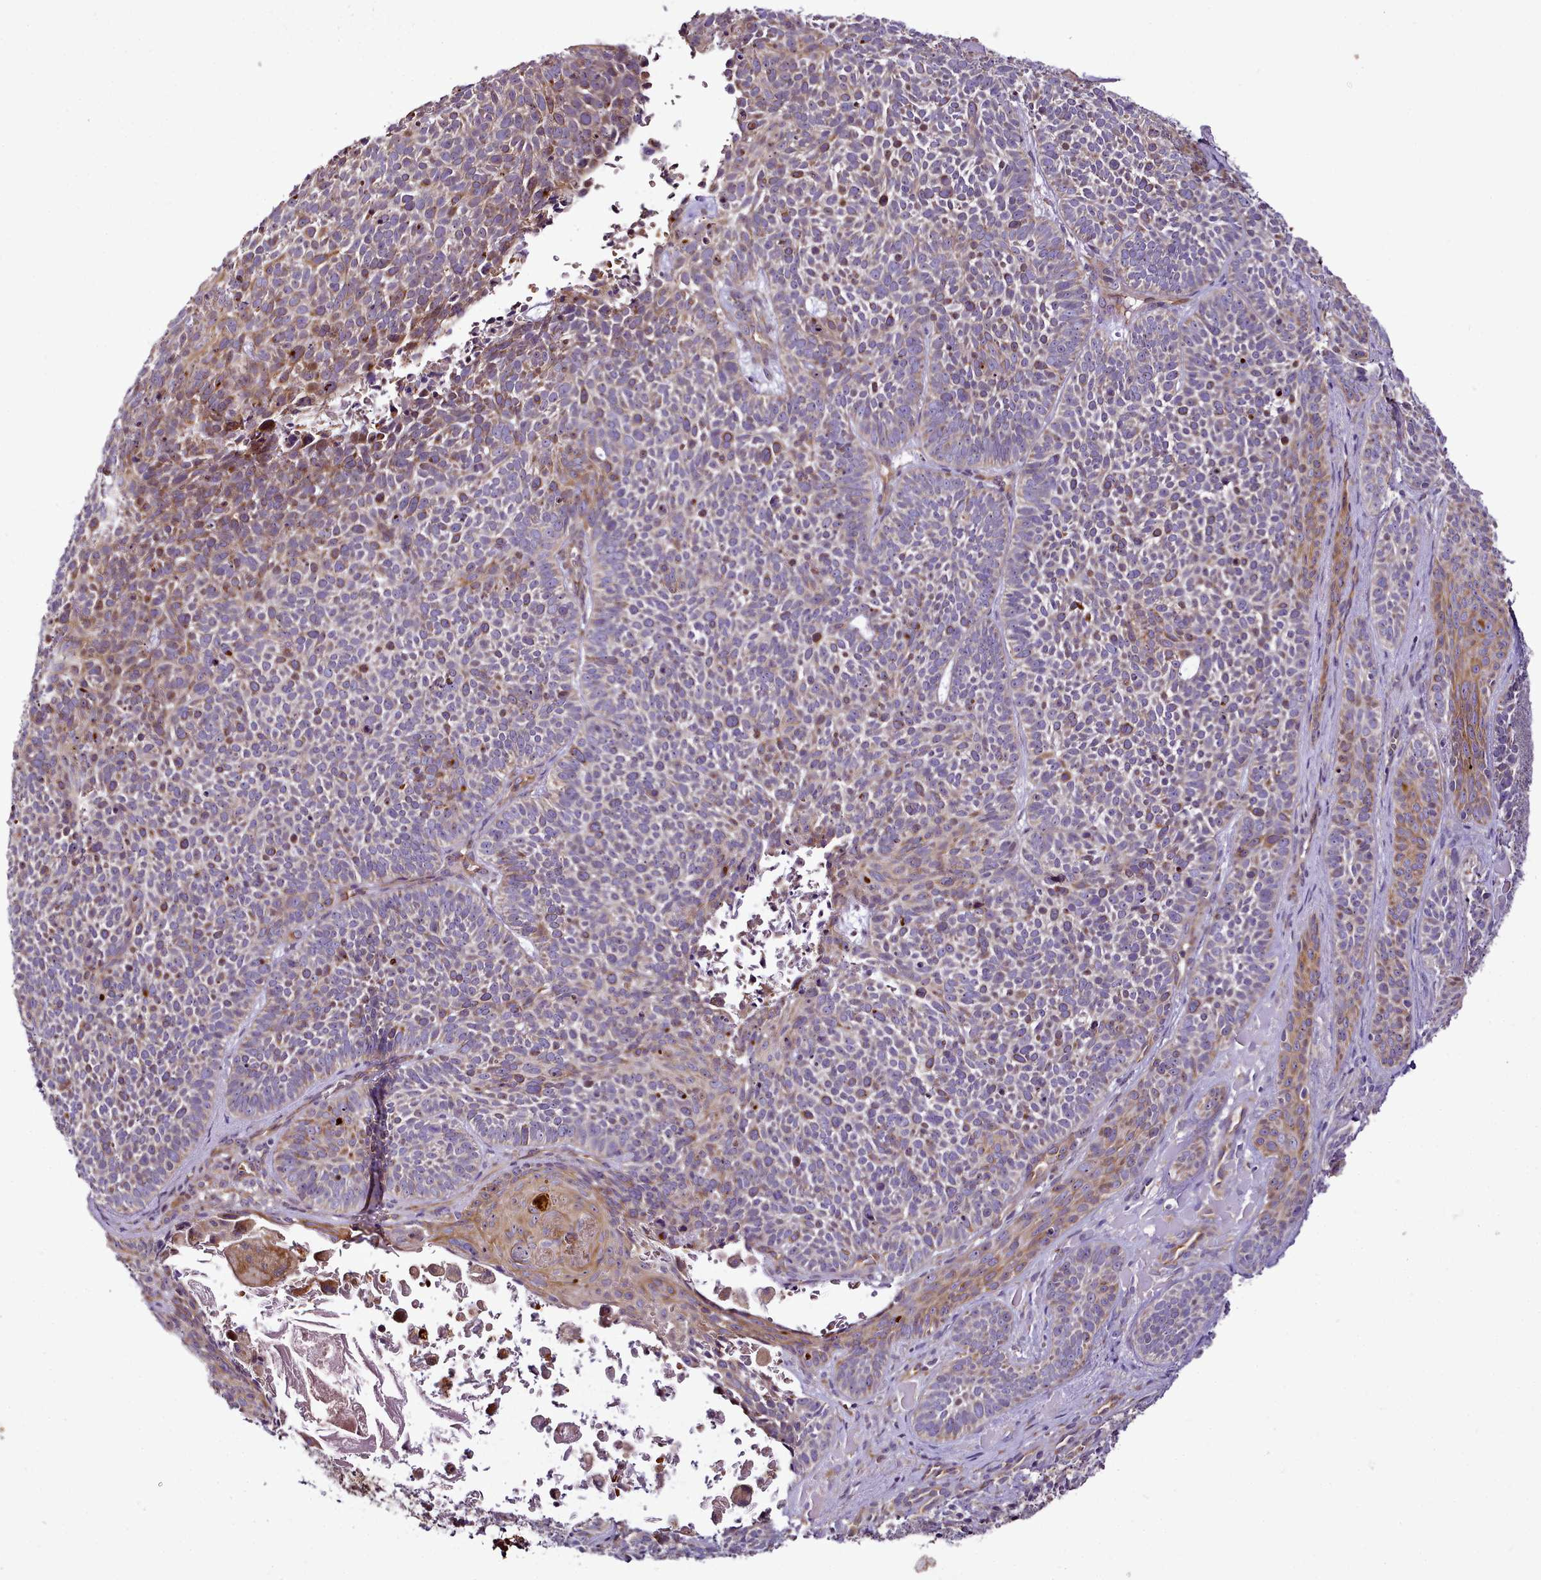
{"staining": {"intensity": "moderate", "quantity": "25%-75%", "location": "cytoplasmic/membranous"}, "tissue": "skin cancer", "cell_type": "Tumor cells", "image_type": "cancer", "snomed": [{"axis": "morphology", "description": "Basal cell carcinoma"}, {"axis": "topography", "description": "Skin"}], "caption": "A brown stain highlights moderate cytoplasmic/membranous staining of a protein in human skin cancer tumor cells.", "gene": "NBPF1", "patient": {"sex": "male", "age": 85}}